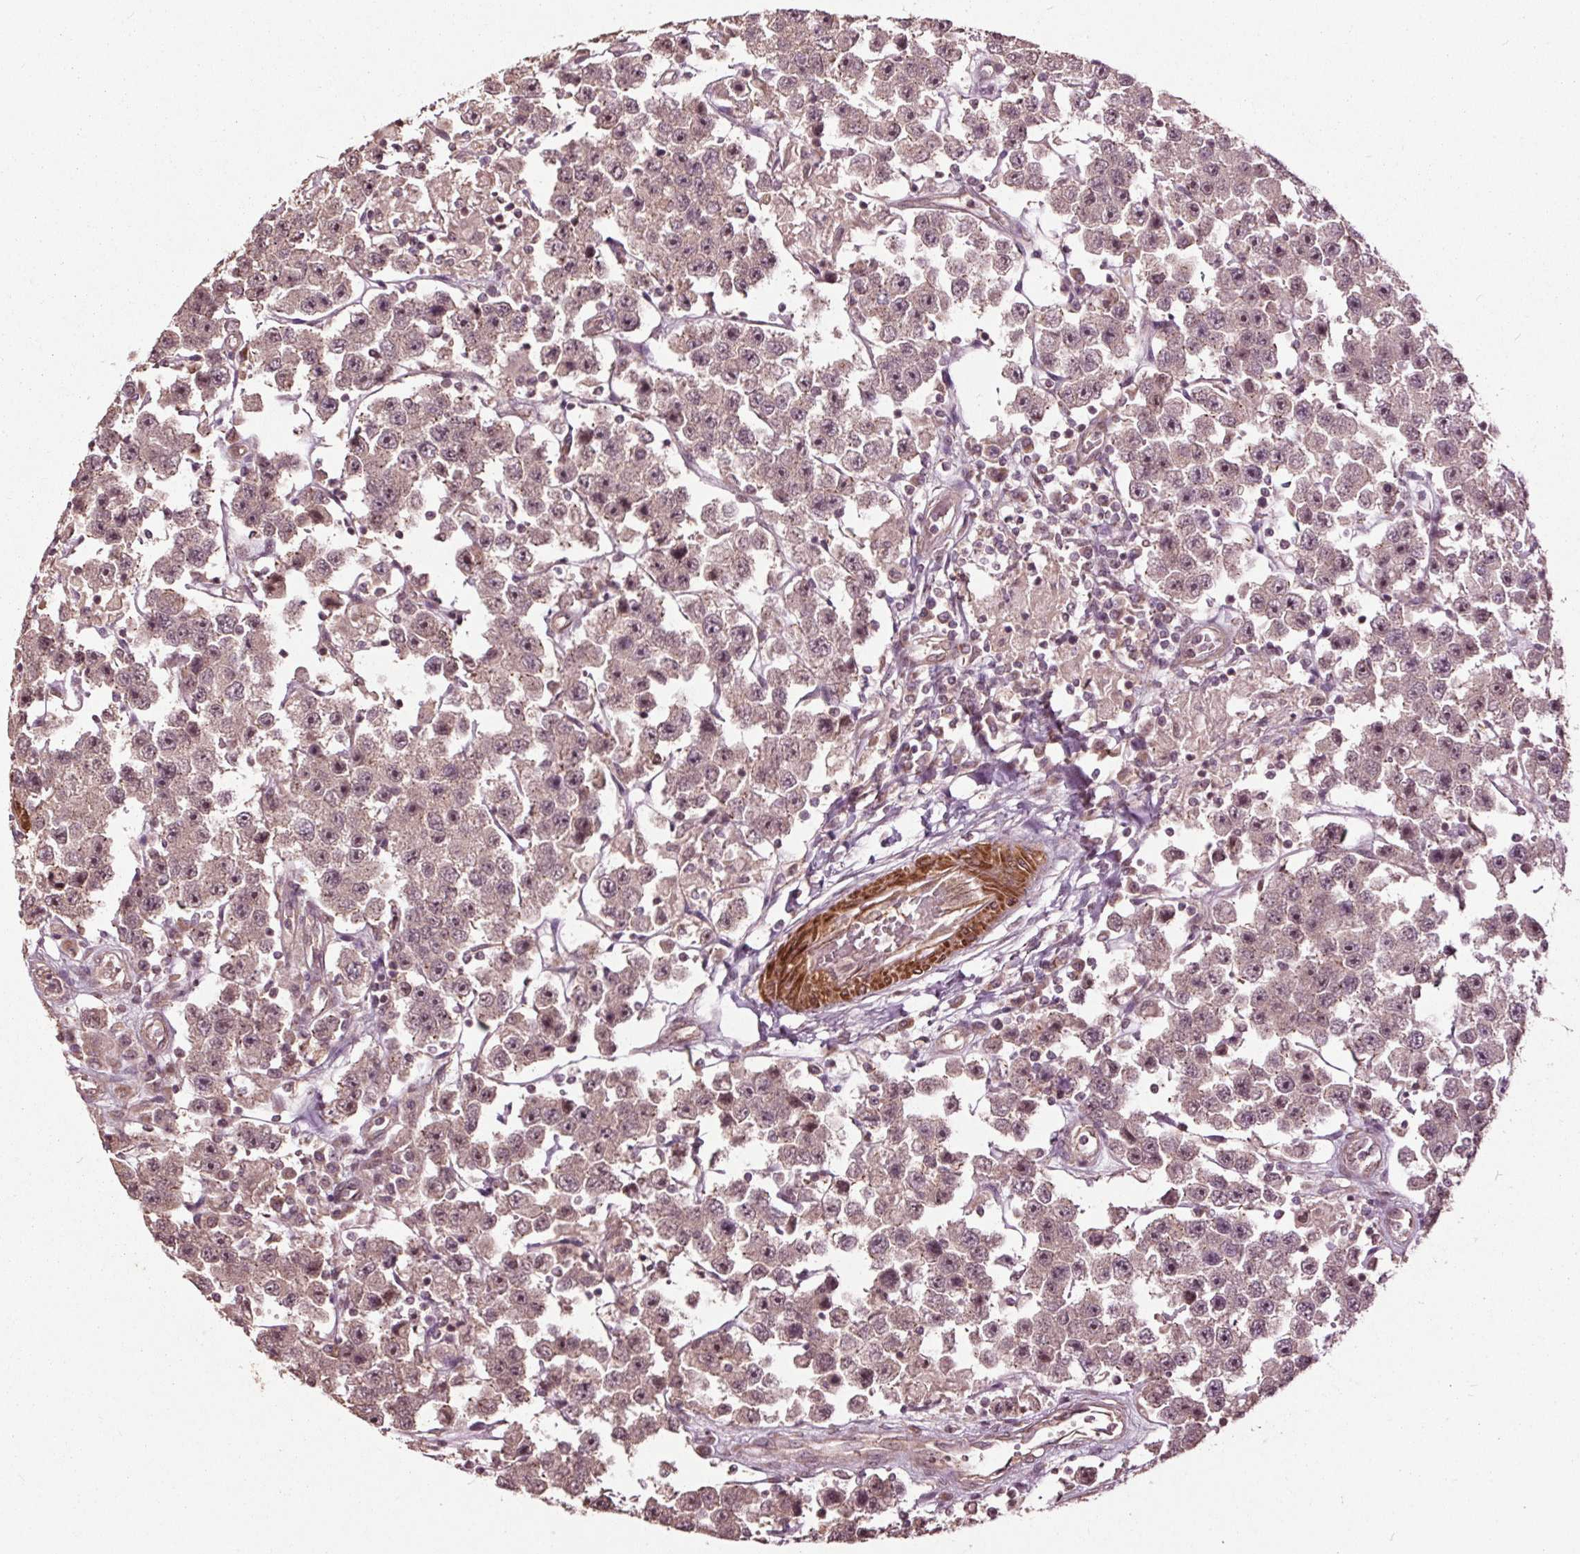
{"staining": {"intensity": "weak", "quantity": ">75%", "location": "cytoplasmic/membranous,nuclear"}, "tissue": "testis cancer", "cell_type": "Tumor cells", "image_type": "cancer", "snomed": [{"axis": "morphology", "description": "Seminoma, NOS"}, {"axis": "topography", "description": "Testis"}], "caption": "A high-resolution image shows immunohistochemistry (IHC) staining of seminoma (testis), which exhibits weak cytoplasmic/membranous and nuclear expression in approximately >75% of tumor cells. The protein is shown in brown color, while the nuclei are stained blue.", "gene": "CEP95", "patient": {"sex": "male", "age": 45}}